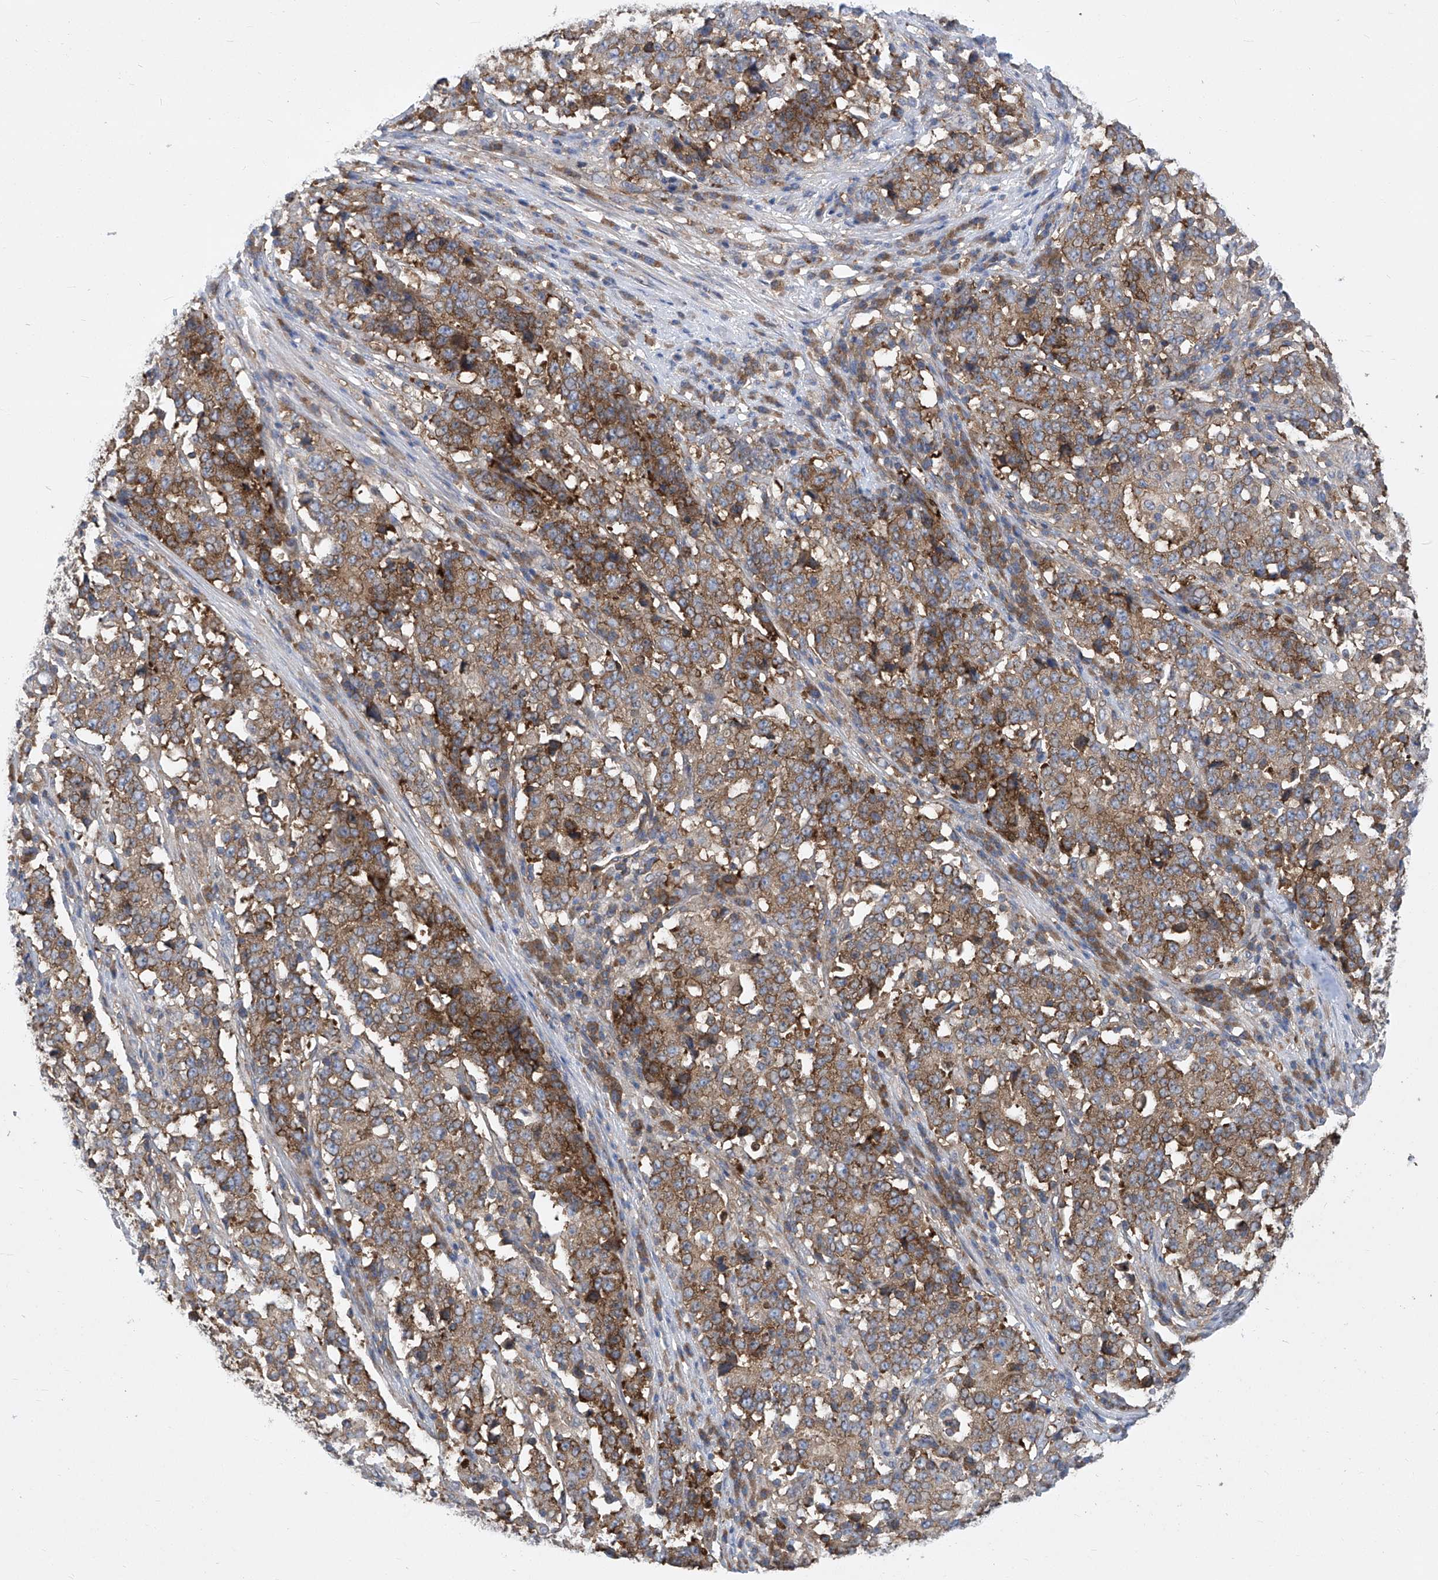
{"staining": {"intensity": "moderate", "quantity": ">75%", "location": "cytoplasmic/membranous"}, "tissue": "stomach cancer", "cell_type": "Tumor cells", "image_type": "cancer", "snomed": [{"axis": "morphology", "description": "Adenocarcinoma, NOS"}, {"axis": "topography", "description": "Stomach"}], "caption": "Immunohistochemical staining of stomach cancer shows medium levels of moderate cytoplasmic/membranous positivity in about >75% of tumor cells.", "gene": "EIF3M", "patient": {"sex": "male", "age": 59}}